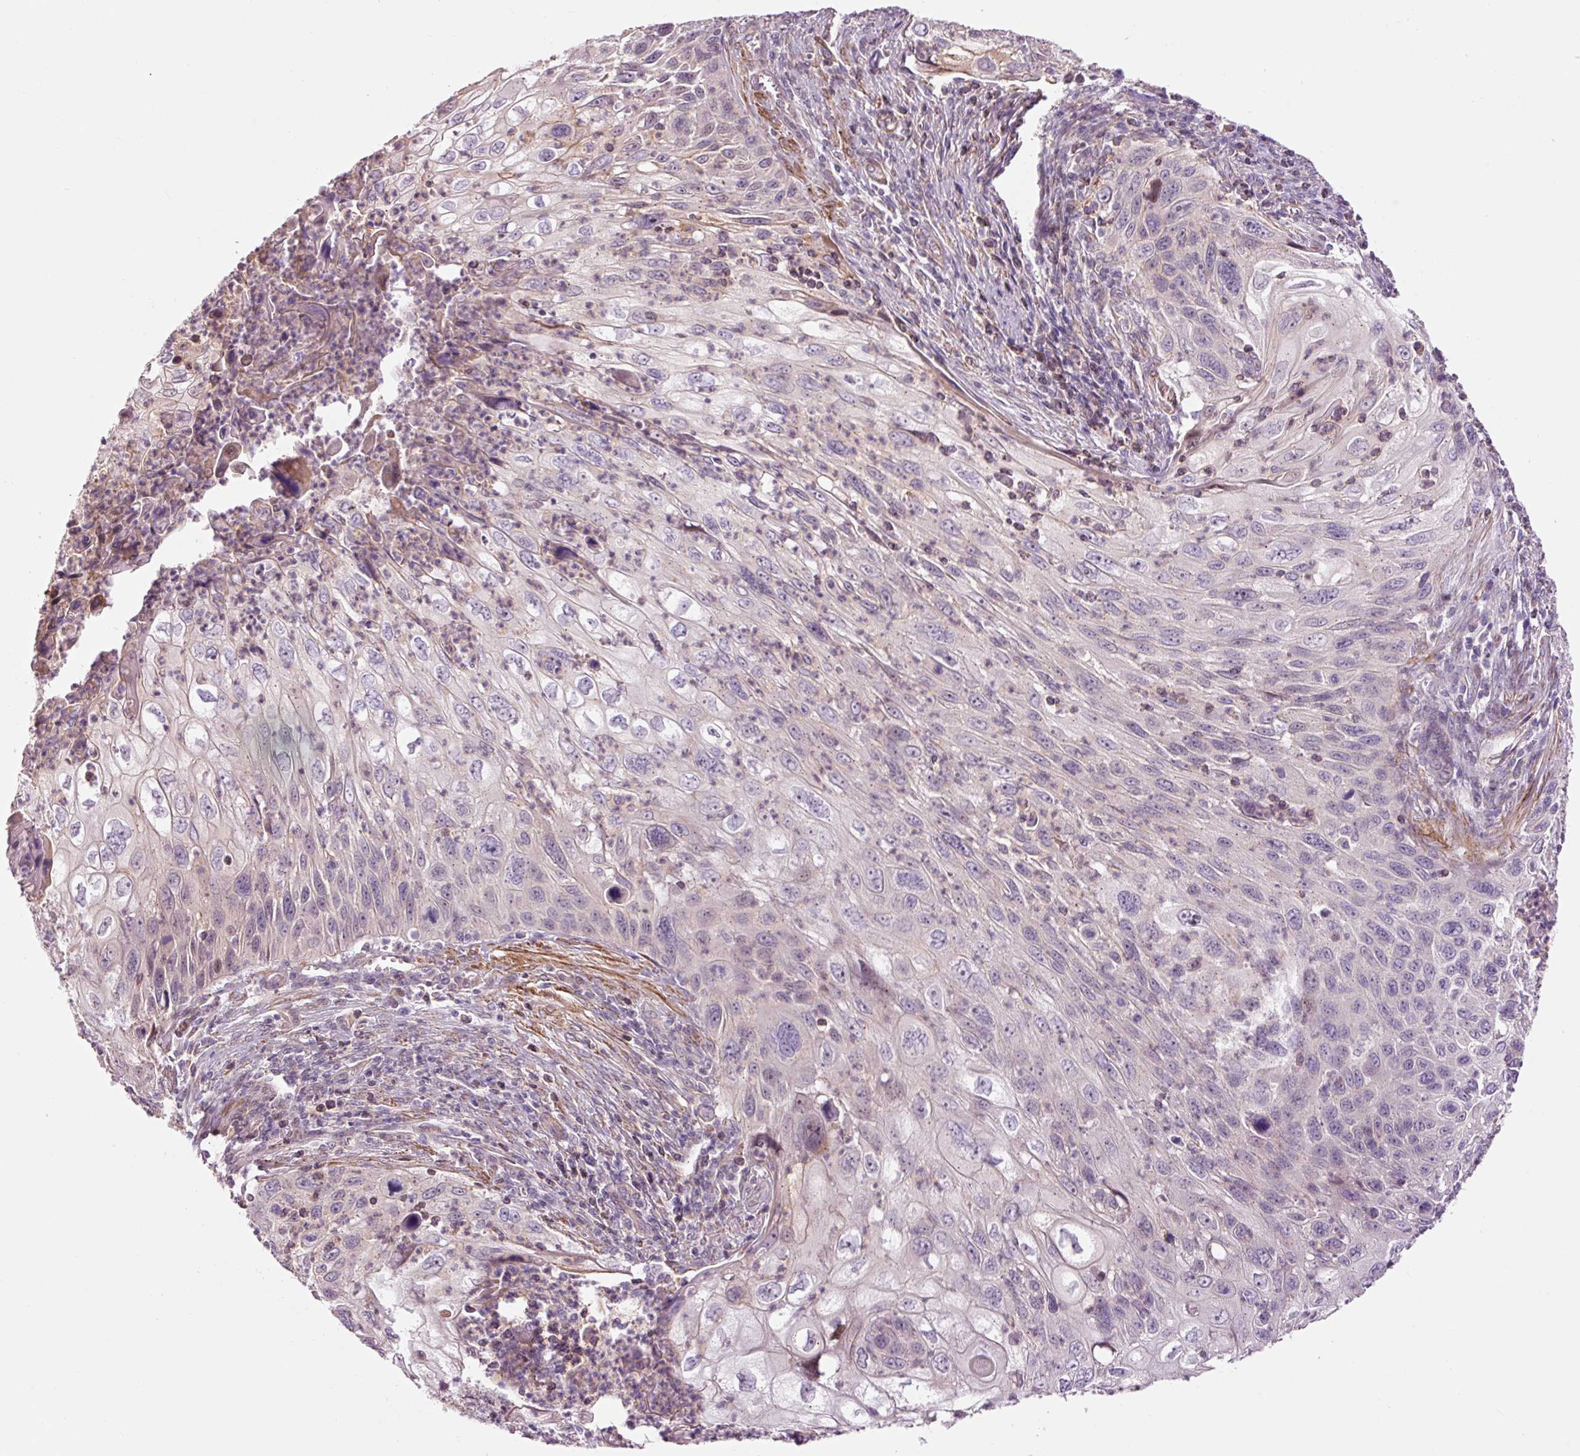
{"staining": {"intensity": "negative", "quantity": "none", "location": "none"}, "tissue": "cervical cancer", "cell_type": "Tumor cells", "image_type": "cancer", "snomed": [{"axis": "morphology", "description": "Squamous cell carcinoma, NOS"}, {"axis": "topography", "description": "Cervix"}], "caption": "This is an IHC micrograph of human cervical cancer. There is no expression in tumor cells.", "gene": "DAPP1", "patient": {"sex": "female", "age": 70}}